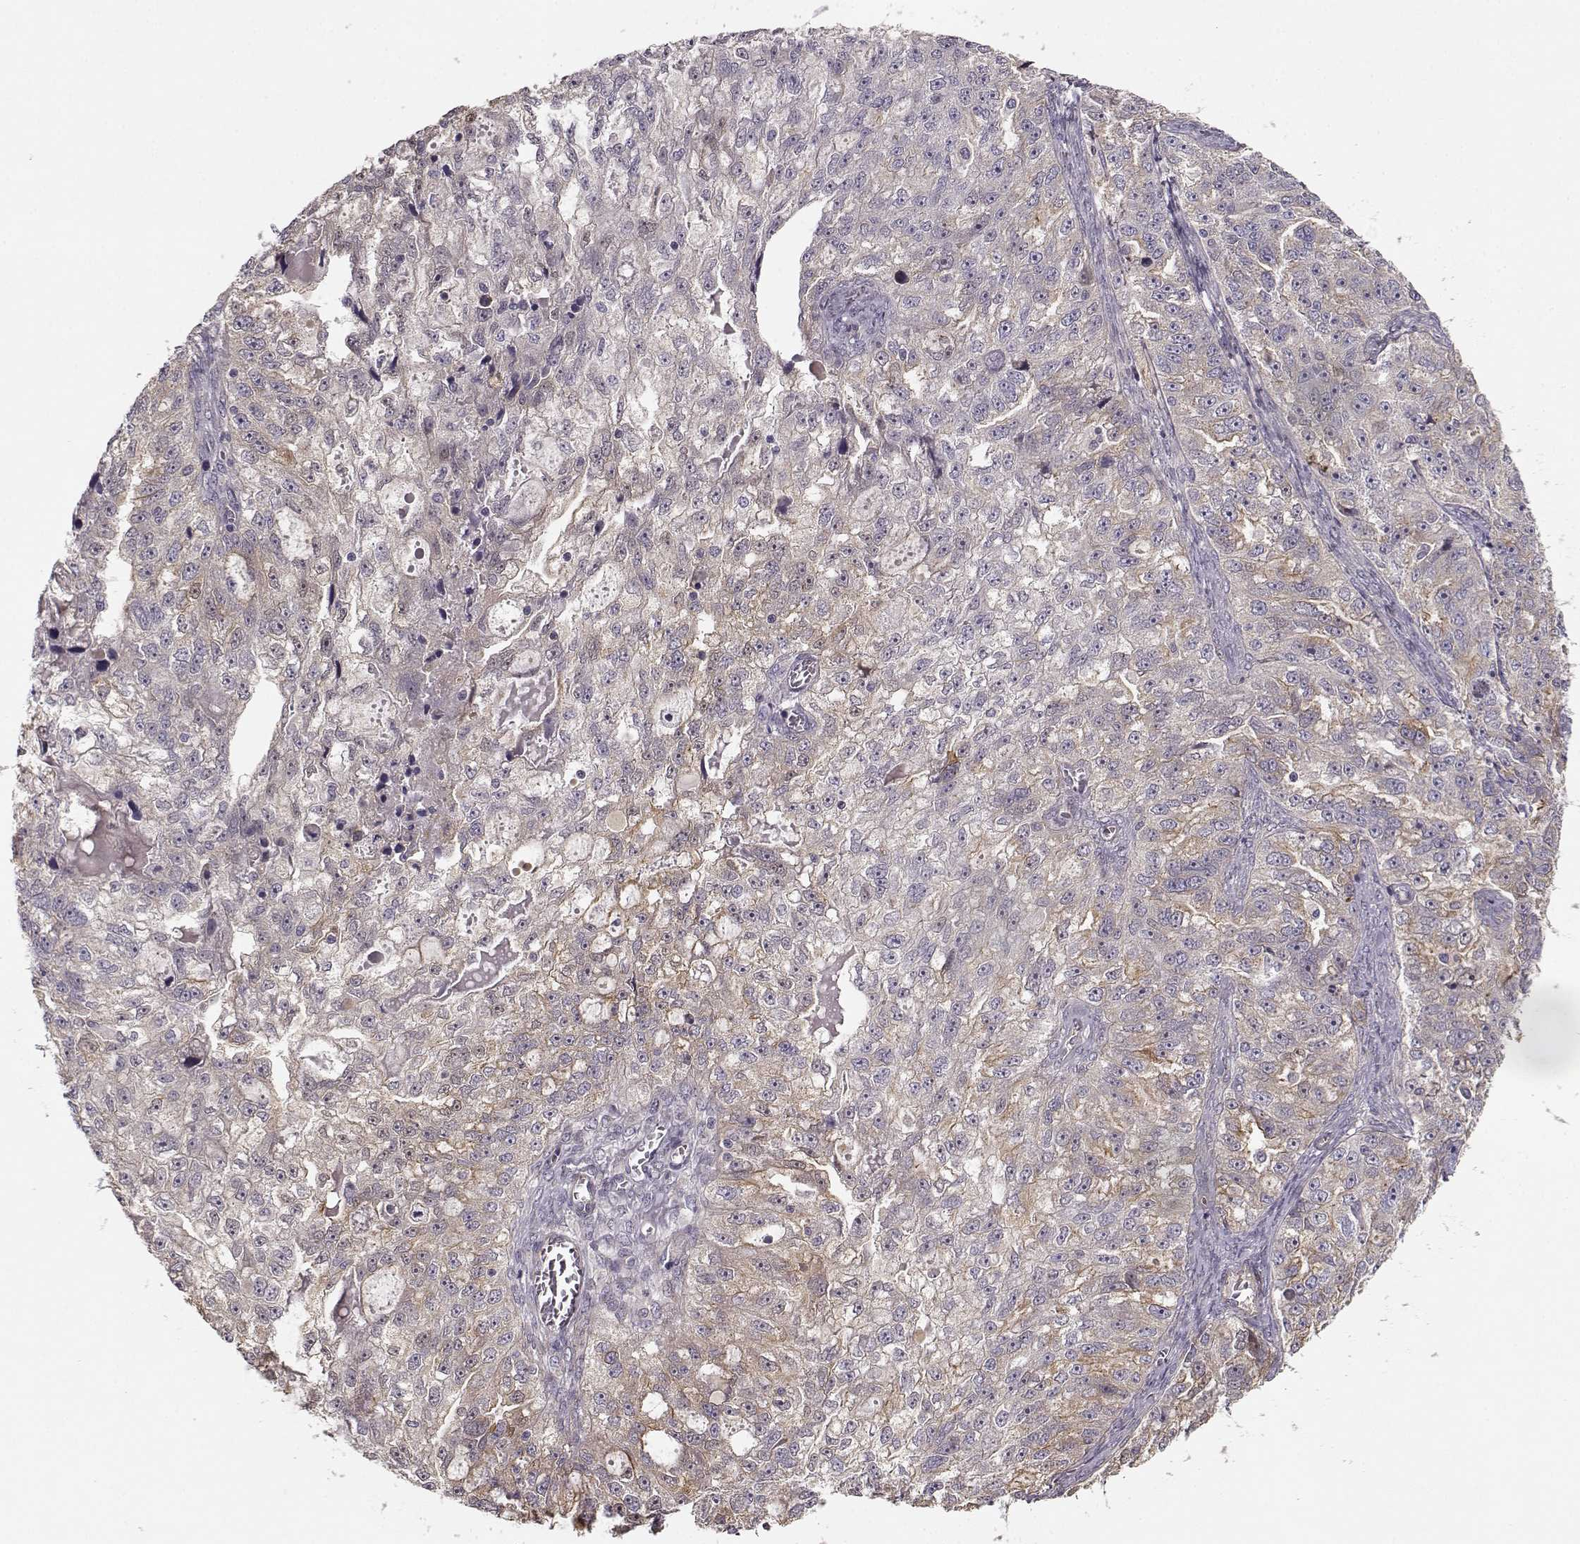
{"staining": {"intensity": "weak", "quantity": "<25%", "location": "cytoplasmic/membranous"}, "tissue": "ovarian cancer", "cell_type": "Tumor cells", "image_type": "cancer", "snomed": [{"axis": "morphology", "description": "Cystadenocarcinoma, serous, NOS"}, {"axis": "topography", "description": "Ovary"}], "caption": "The image displays no staining of tumor cells in serous cystadenocarcinoma (ovarian). (DAB (3,3'-diaminobenzidine) immunohistochemistry with hematoxylin counter stain).", "gene": "MTR", "patient": {"sex": "female", "age": 51}}